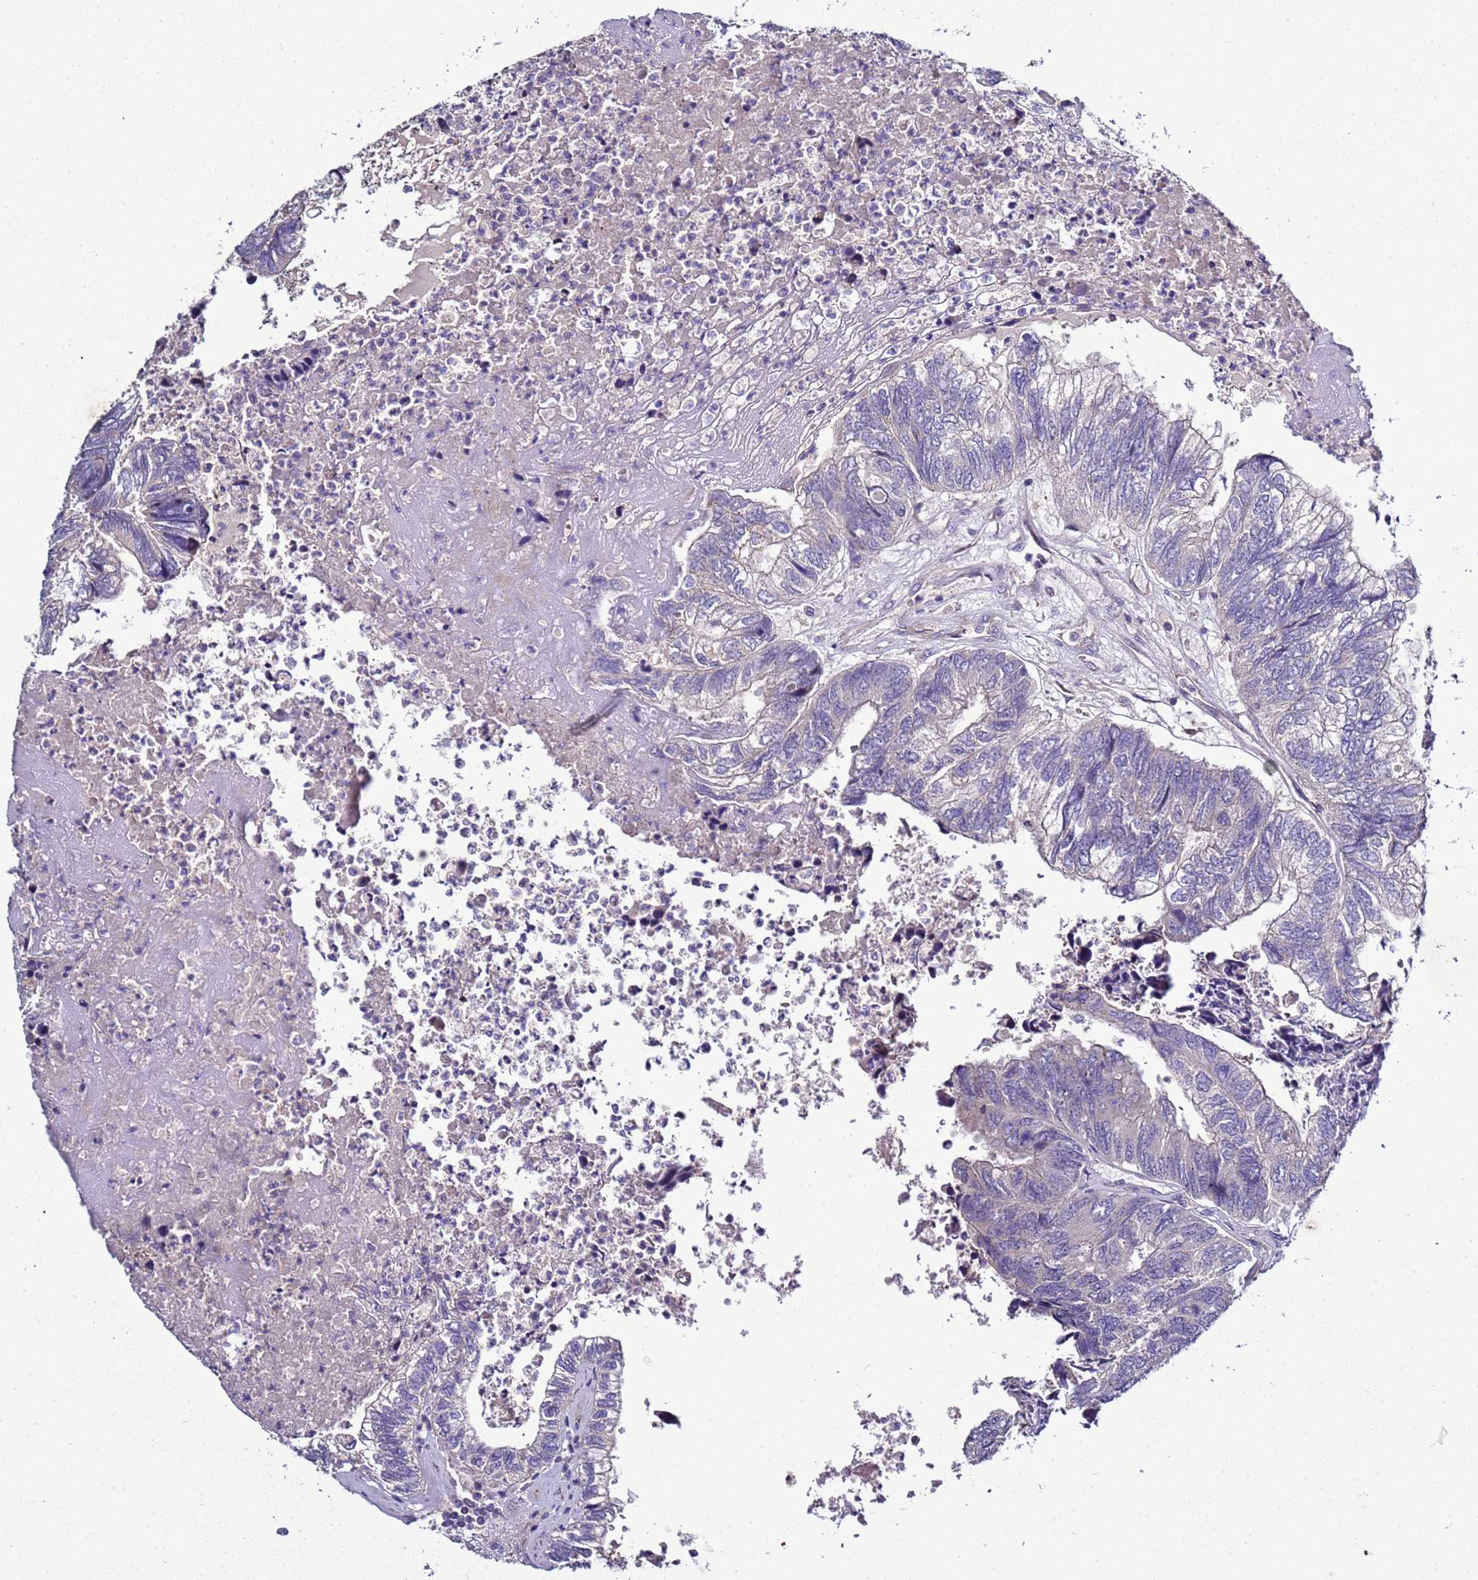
{"staining": {"intensity": "negative", "quantity": "none", "location": "none"}, "tissue": "colorectal cancer", "cell_type": "Tumor cells", "image_type": "cancer", "snomed": [{"axis": "morphology", "description": "Adenocarcinoma, NOS"}, {"axis": "topography", "description": "Colon"}], "caption": "Immunohistochemistry (IHC) of colorectal adenocarcinoma displays no positivity in tumor cells.", "gene": "RABL2B", "patient": {"sex": "female", "age": 67}}